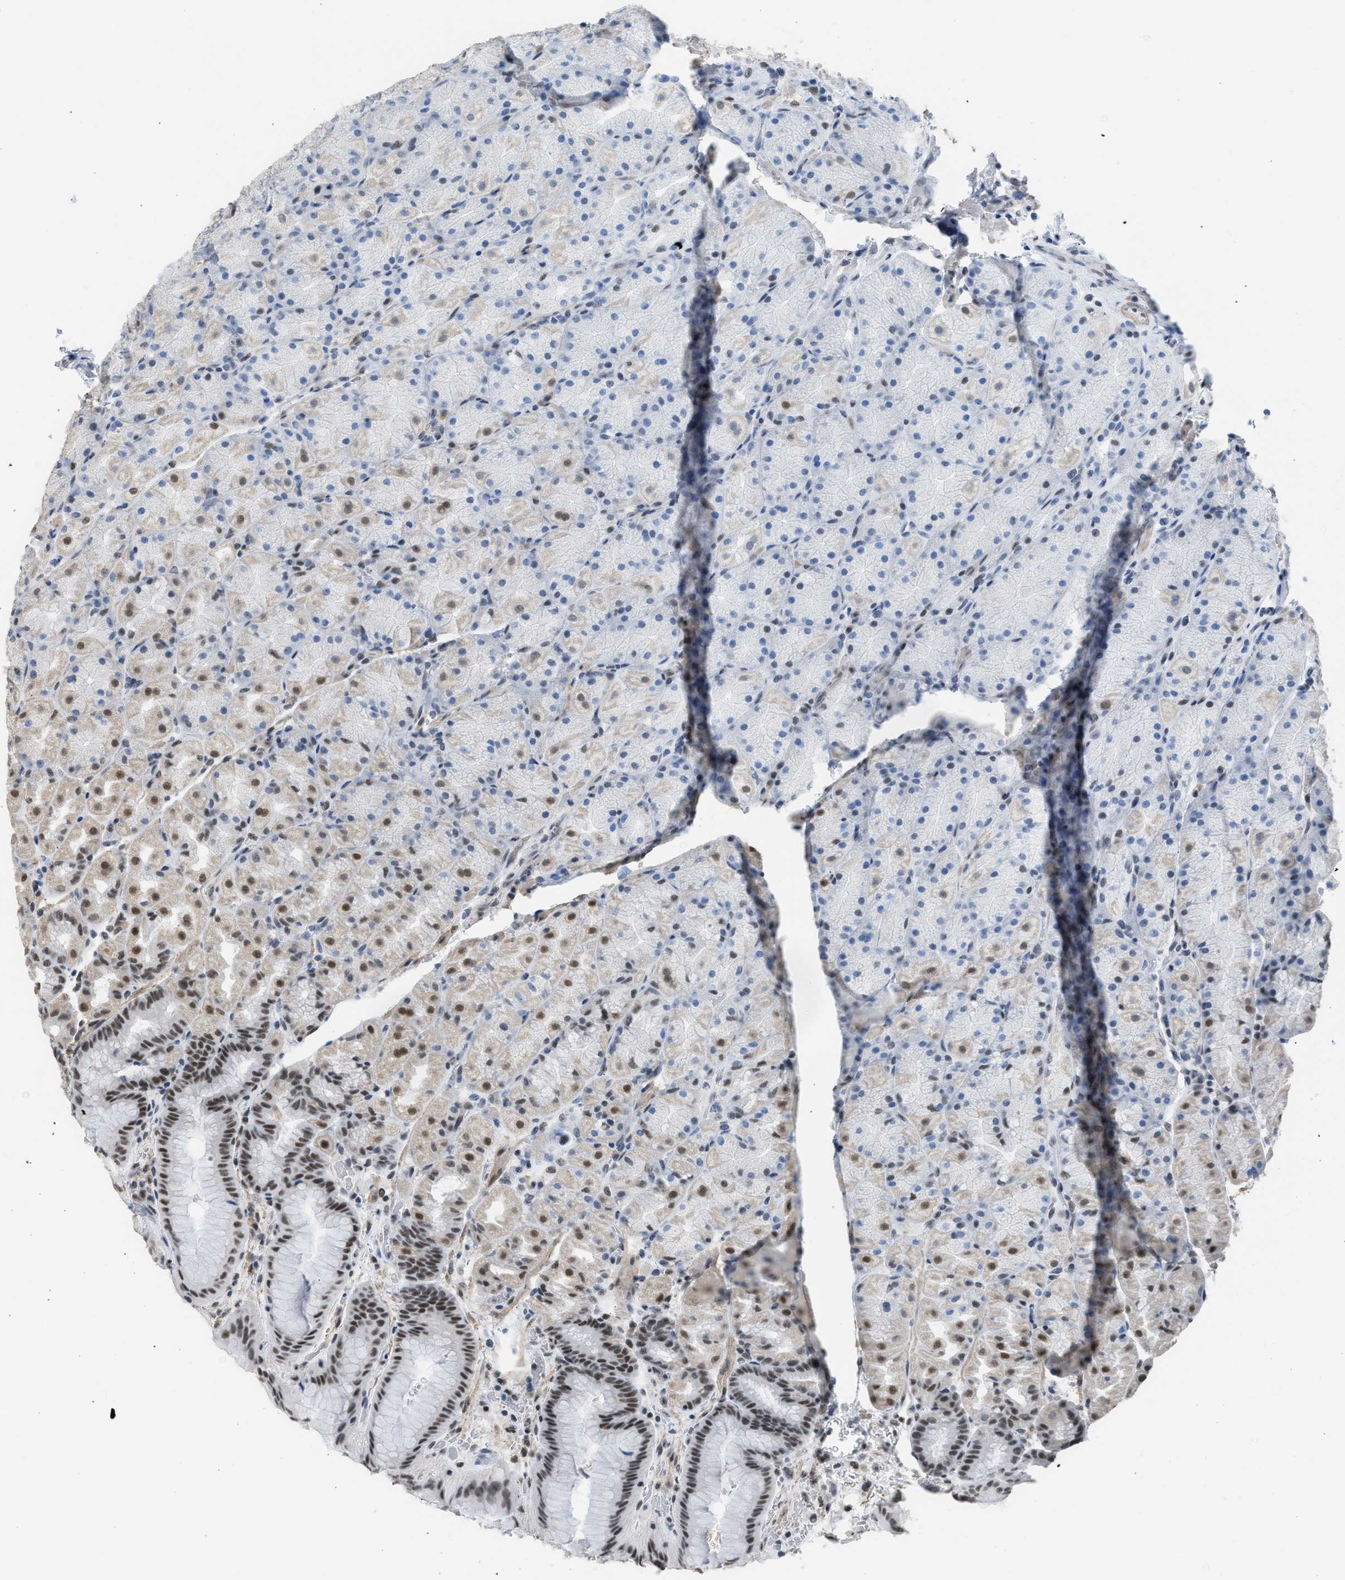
{"staining": {"intensity": "moderate", "quantity": "25%-75%", "location": "nuclear"}, "tissue": "stomach", "cell_type": "Glandular cells", "image_type": "normal", "snomed": [{"axis": "morphology", "description": "Normal tissue, NOS"}, {"axis": "morphology", "description": "Carcinoid, malignant, NOS"}, {"axis": "topography", "description": "Stomach, upper"}], "caption": "Glandular cells demonstrate moderate nuclear expression in approximately 25%-75% of cells in unremarkable stomach.", "gene": "SCAF4", "patient": {"sex": "male", "age": 39}}